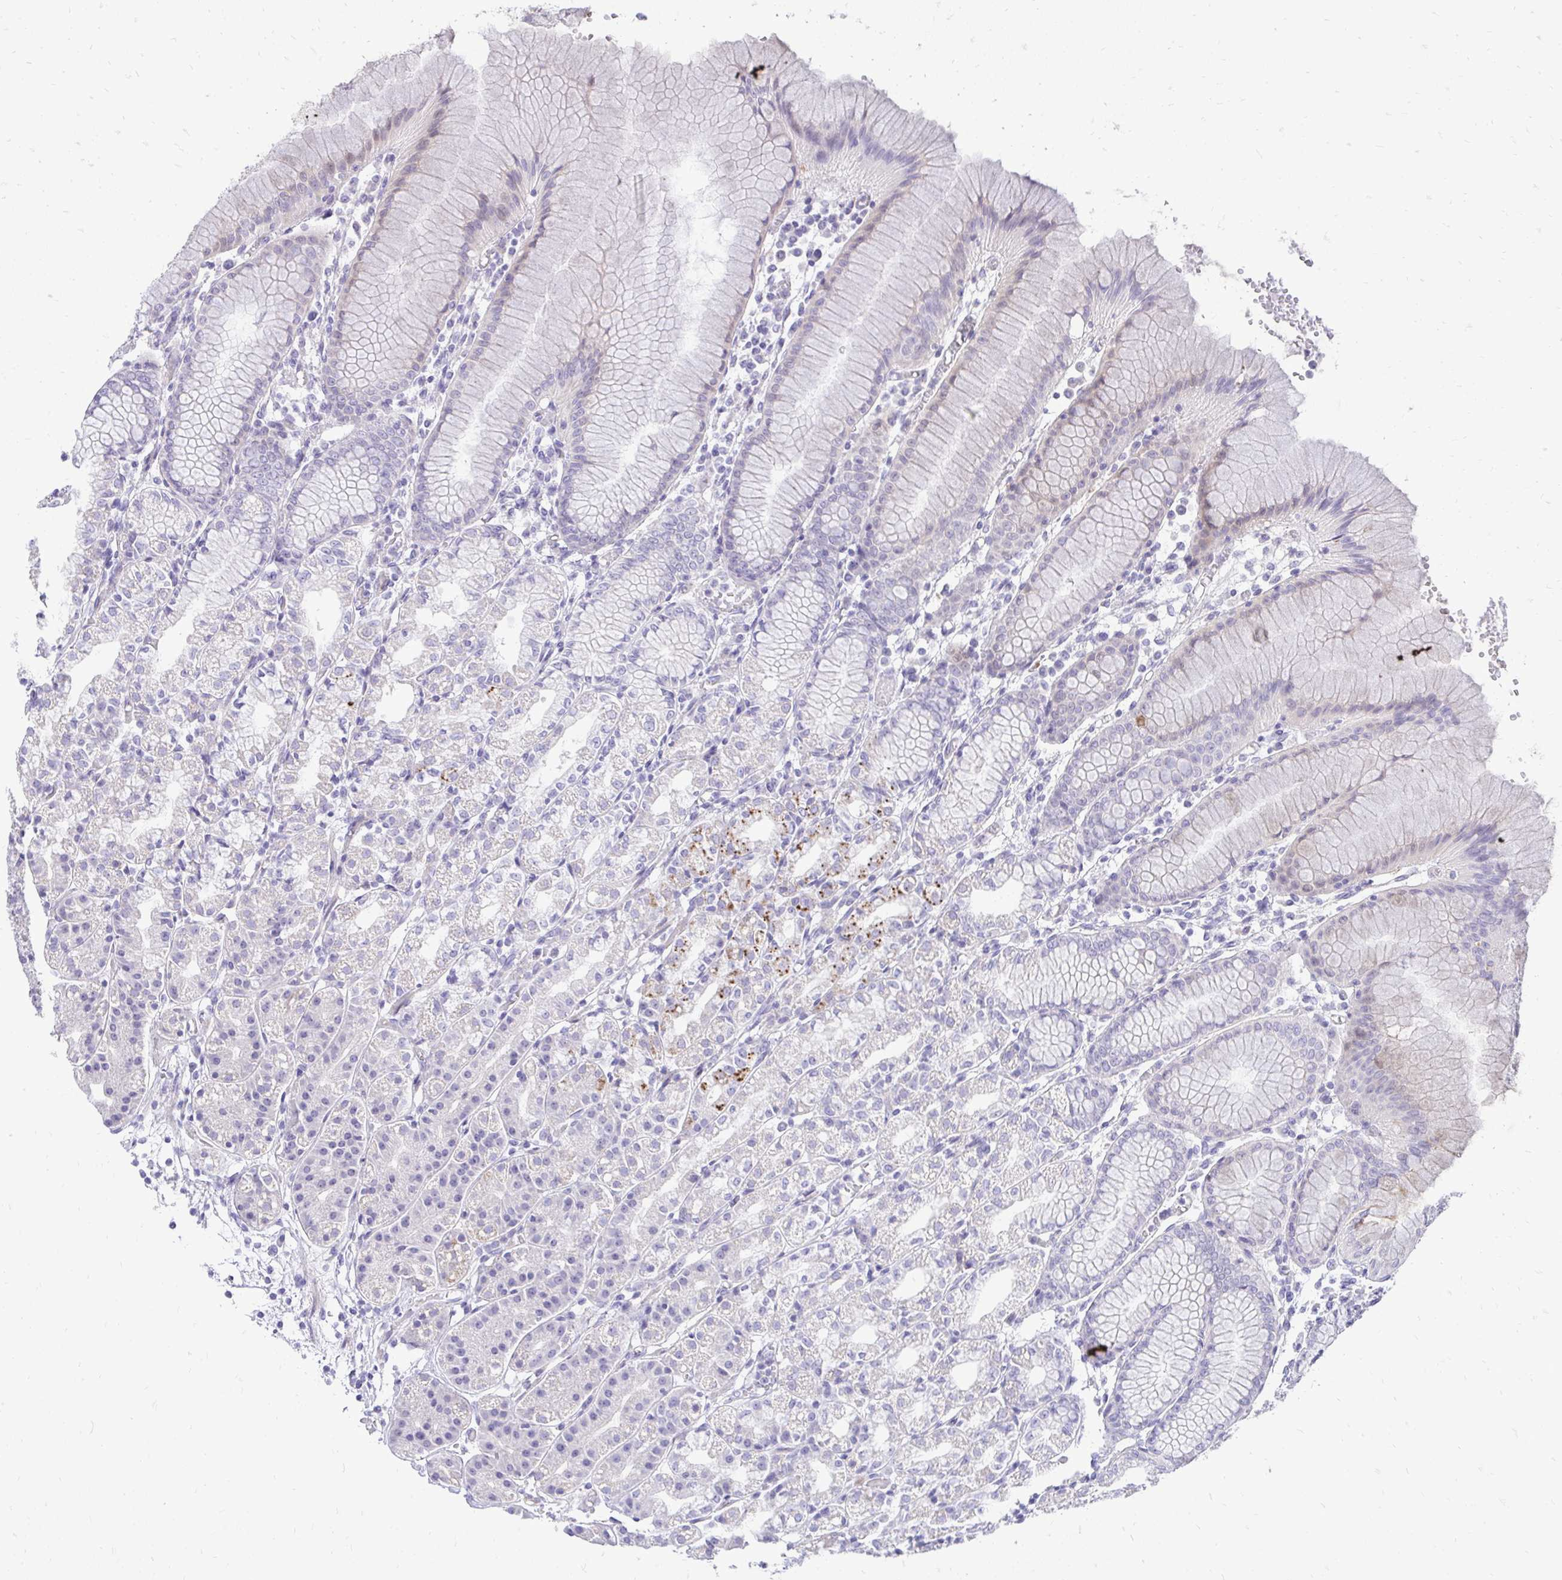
{"staining": {"intensity": "moderate", "quantity": "<25%", "location": "cytoplasmic/membranous"}, "tissue": "stomach", "cell_type": "Glandular cells", "image_type": "normal", "snomed": [{"axis": "morphology", "description": "Normal tissue, NOS"}, {"axis": "topography", "description": "Stomach"}], "caption": "Brown immunohistochemical staining in unremarkable human stomach reveals moderate cytoplasmic/membranous staining in about <25% of glandular cells.", "gene": "OR8D1", "patient": {"sex": "female", "age": 57}}